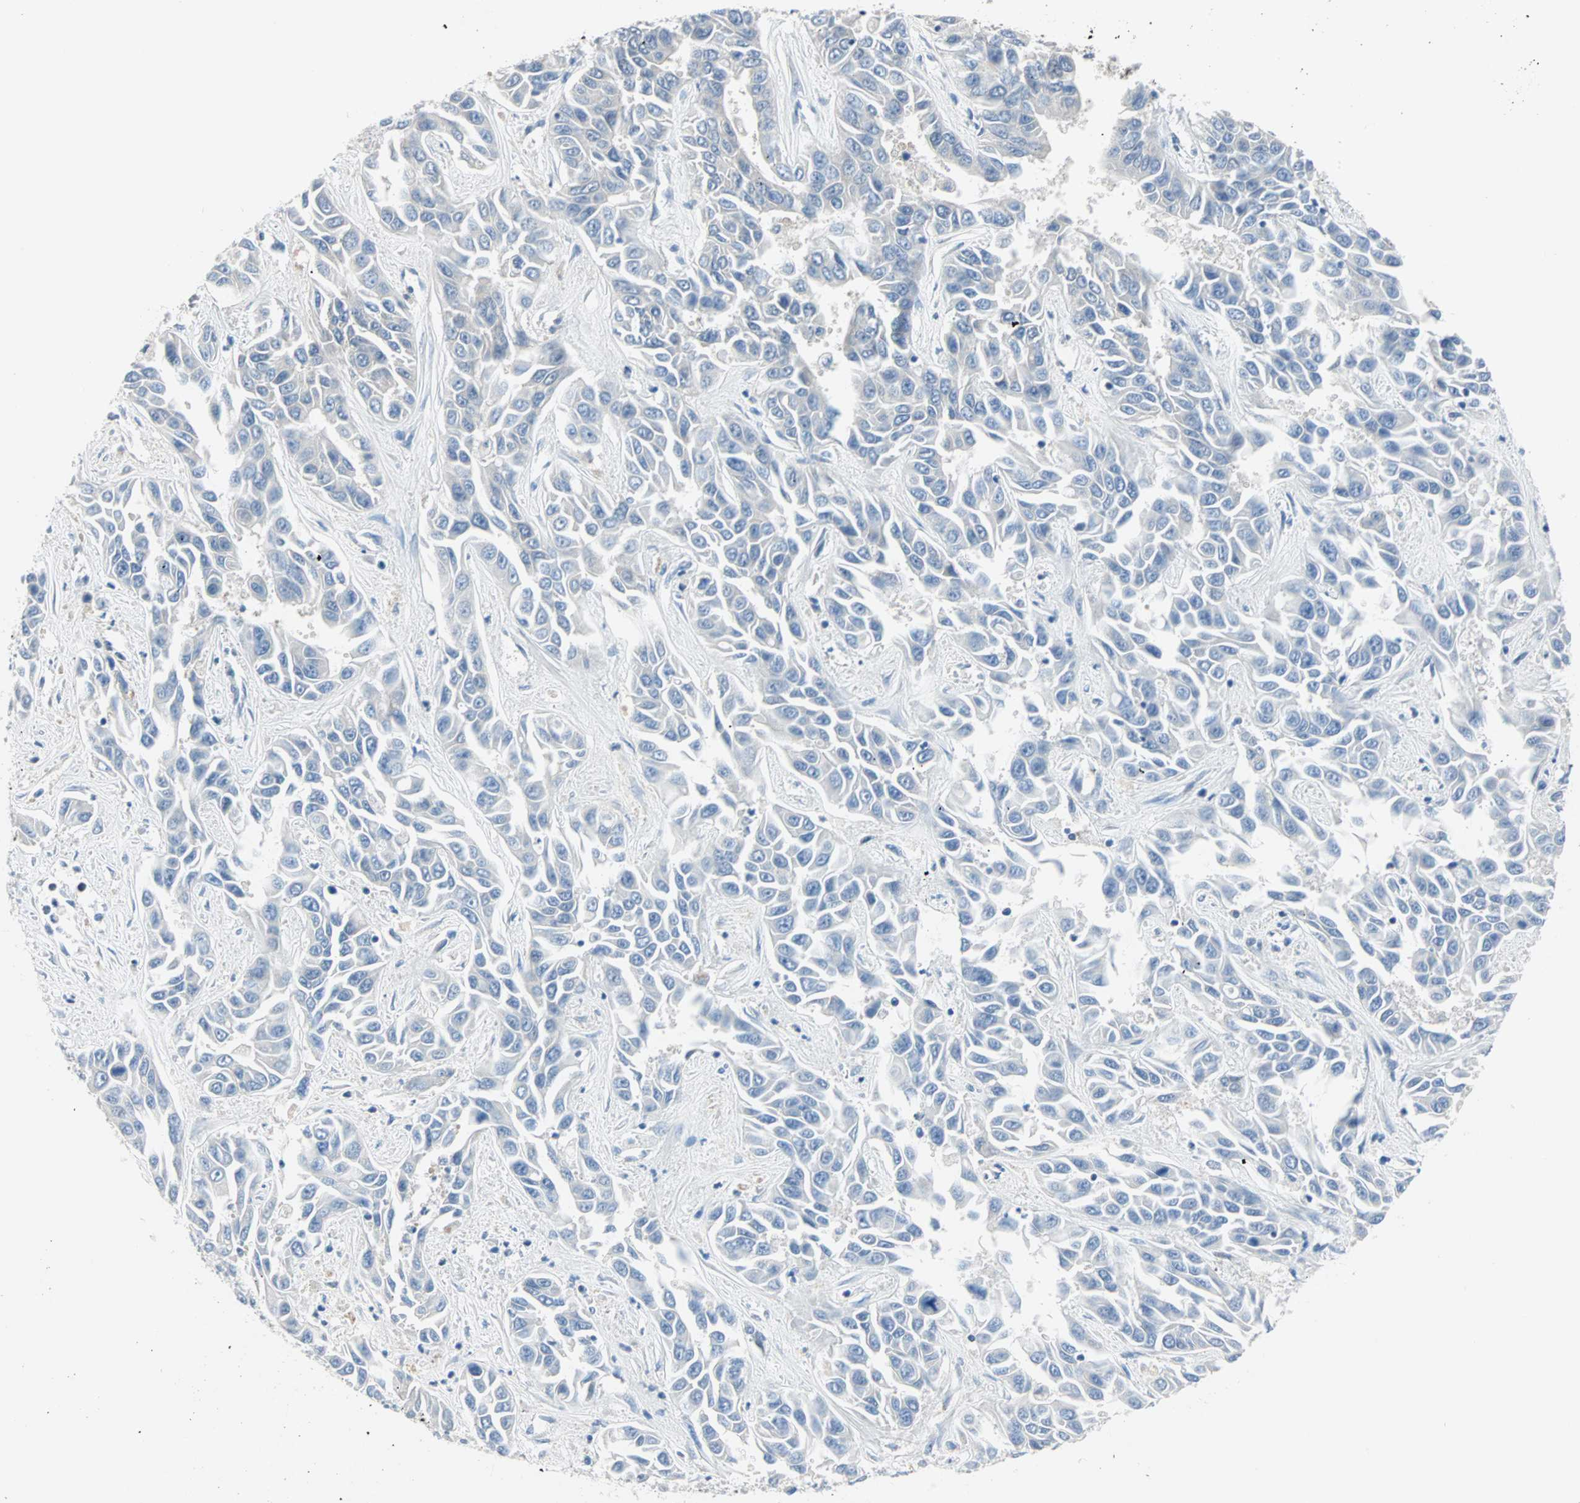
{"staining": {"intensity": "negative", "quantity": "none", "location": "none"}, "tissue": "liver cancer", "cell_type": "Tumor cells", "image_type": "cancer", "snomed": [{"axis": "morphology", "description": "Cholangiocarcinoma"}, {"axis": "topography", "description": "Liver"}], "caption": "This photomicrograph is of cholangiocarcinoma (liver) stained with immunohistochemistry to label a protein in brown with the nuclei are counter-stained blue. There is no positivity in tumor cells.", "gene": "MPI", "patient": {"sex": "female", "age": 52}}